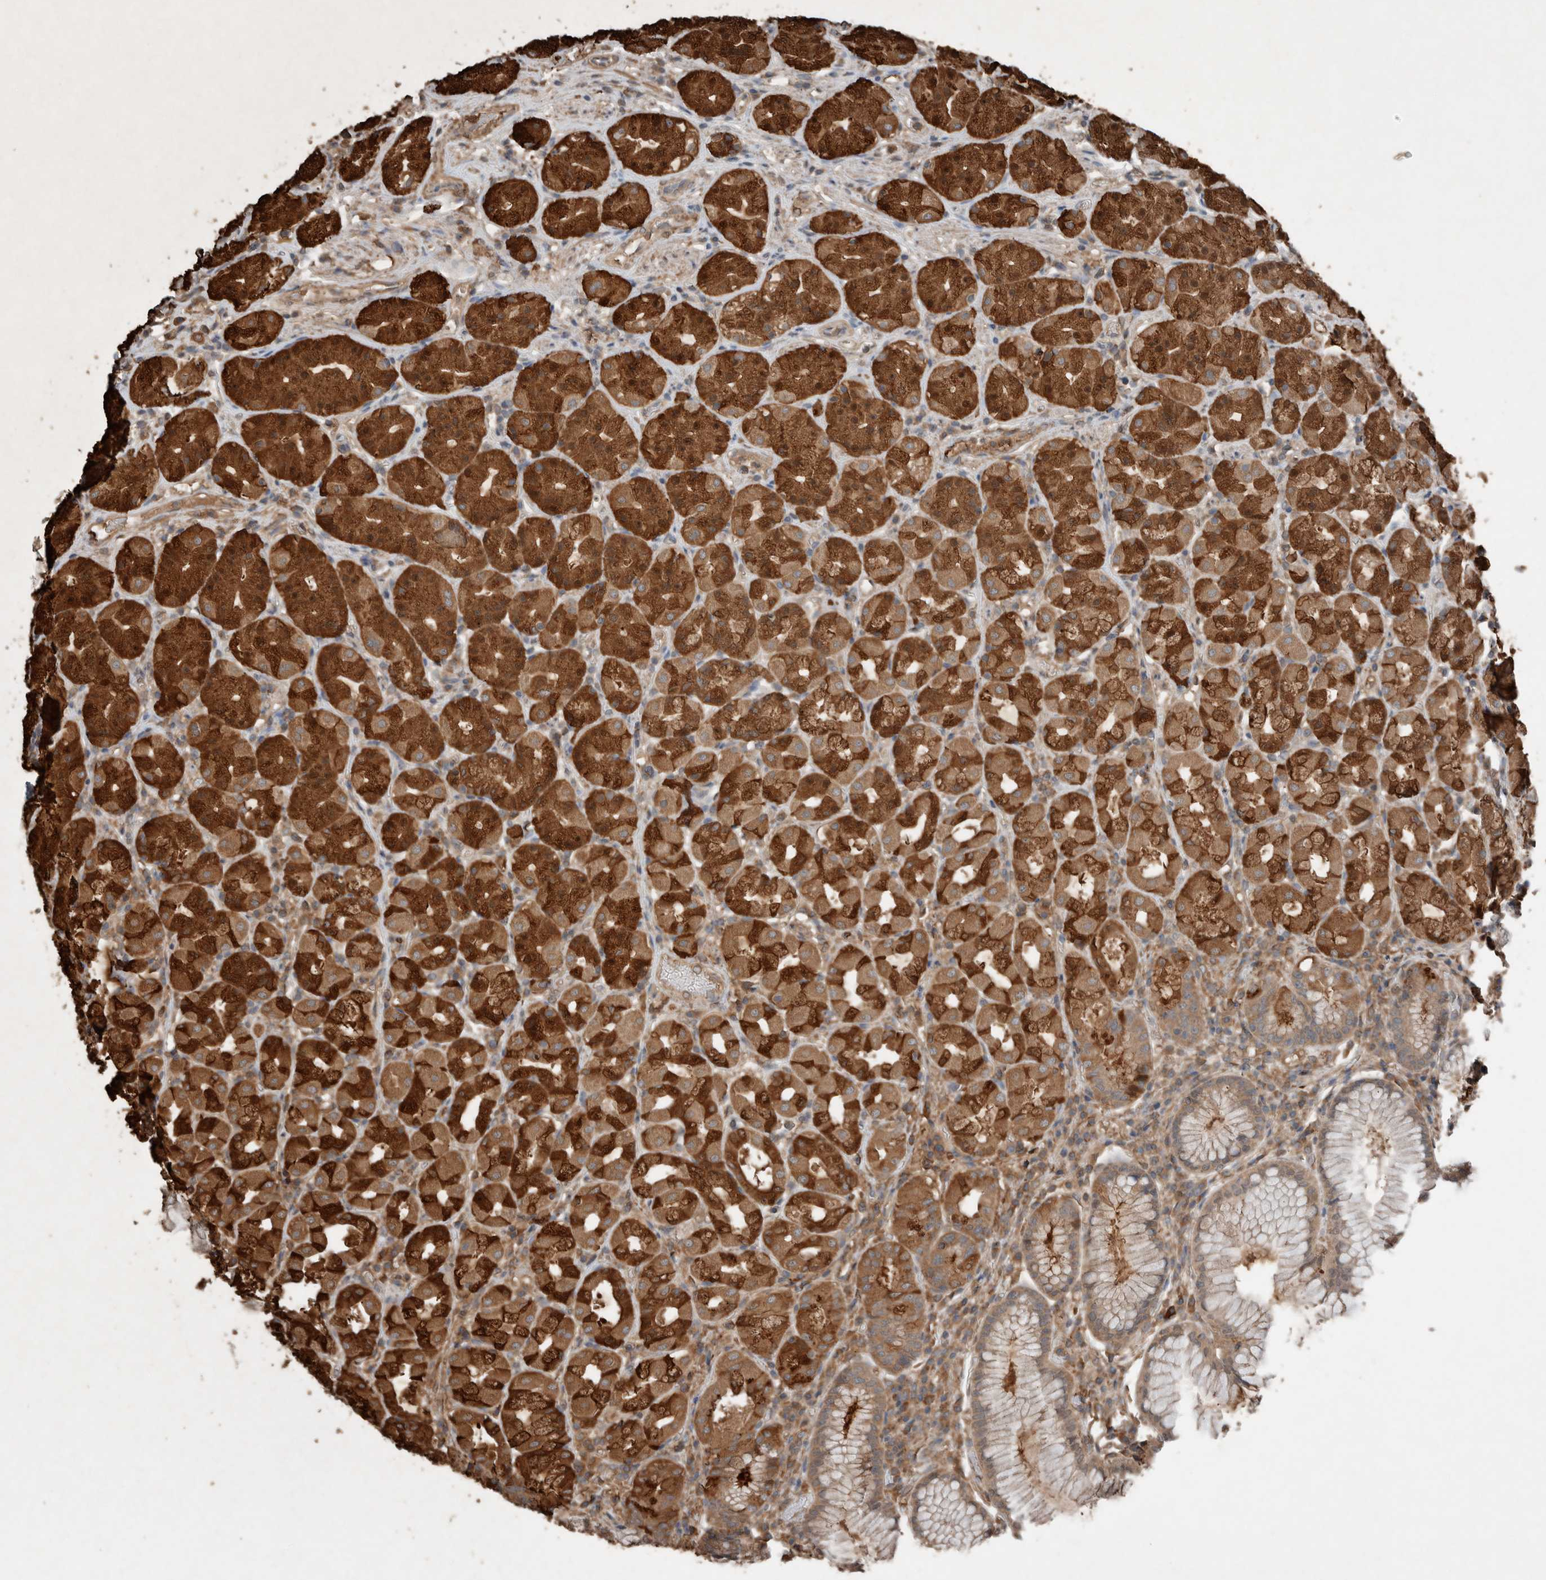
{"staining": {"intensity": "strong", "quantity": "25%-75%", "location": "cytoplasmic/membranous"}, "tissue": "stomach", "cell_type": "Glandular cells", "image_type": "normal", "snomed": [{"axis": "morphology", "description": "Normal tissue, NOS"}, {"axis": "topography", "description": "Stomach, lower"}], "caption": "Protein positivity by IHC demonstrates strong cytoplasmic/membranous staining in about 25%-75% of glandular cells in unremarkable stomach. (DAB IHC with brightfield microscopy, high magnification).", "gene": "KLK14", "patient": {"sex": "female", "age": 56}}